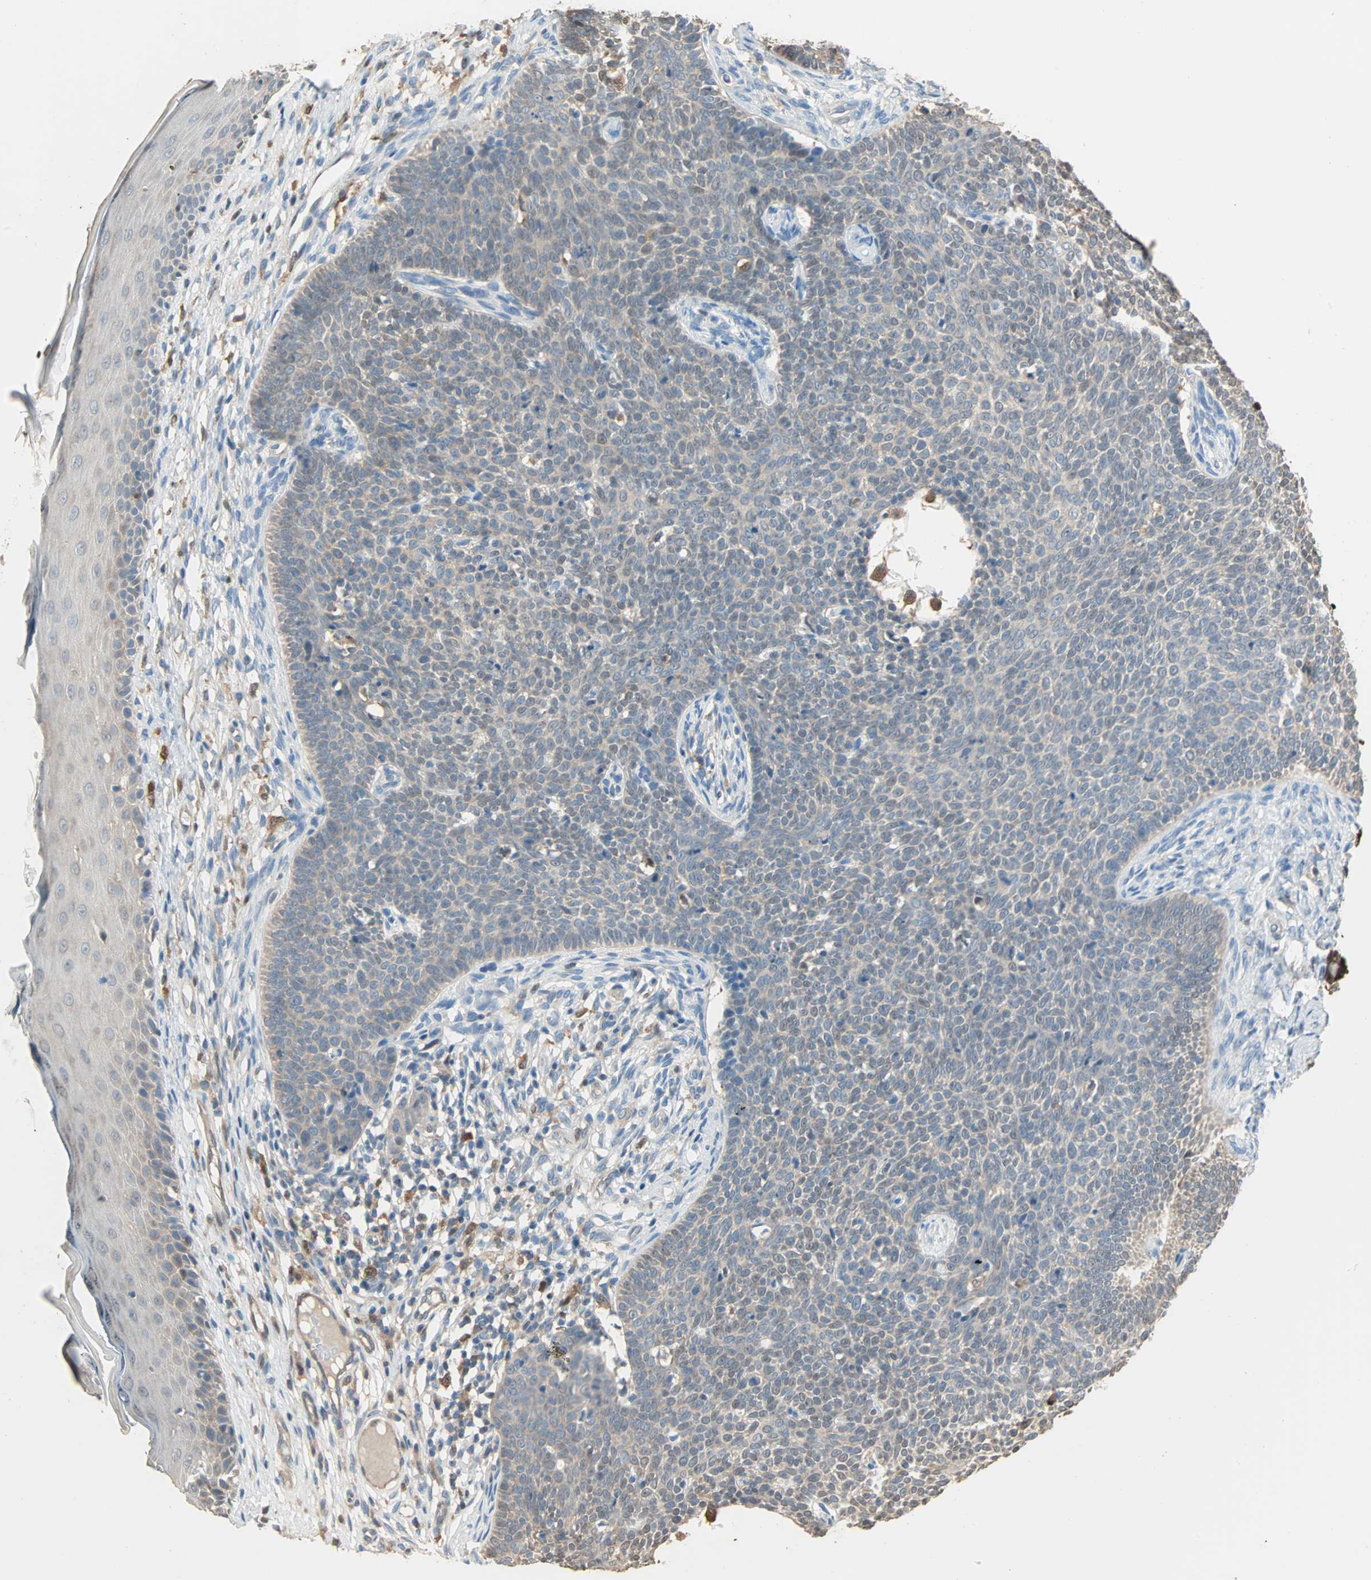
{"staining": {"intensity": "weak", "quantity": "25%-75%", "location": "cytoplasmic/membranous"}, "tissue": "skin cancer", "cell_type": "Tumor cells", "image_type": "cancer", "snomed": [{"axis": "morphology", "description": "Normal tissue, NOS"}, {"axis": "morphology", "description": "Basal cell carcinoma"}, {"axis": "topography", "description": "Skin"}], "caption": "IHC (DAB) staining of human skin basal cell carcinoma demonstrates weak cytoplasmic/membranous protein staining in about 25%-75% of tumor cells. (DAB (3,3'-diaminobenzidine) IHC with brightfield microscopy, high magnification).", "gene": "PRDX1", "patient": {"sex": "male", "age": 87}}